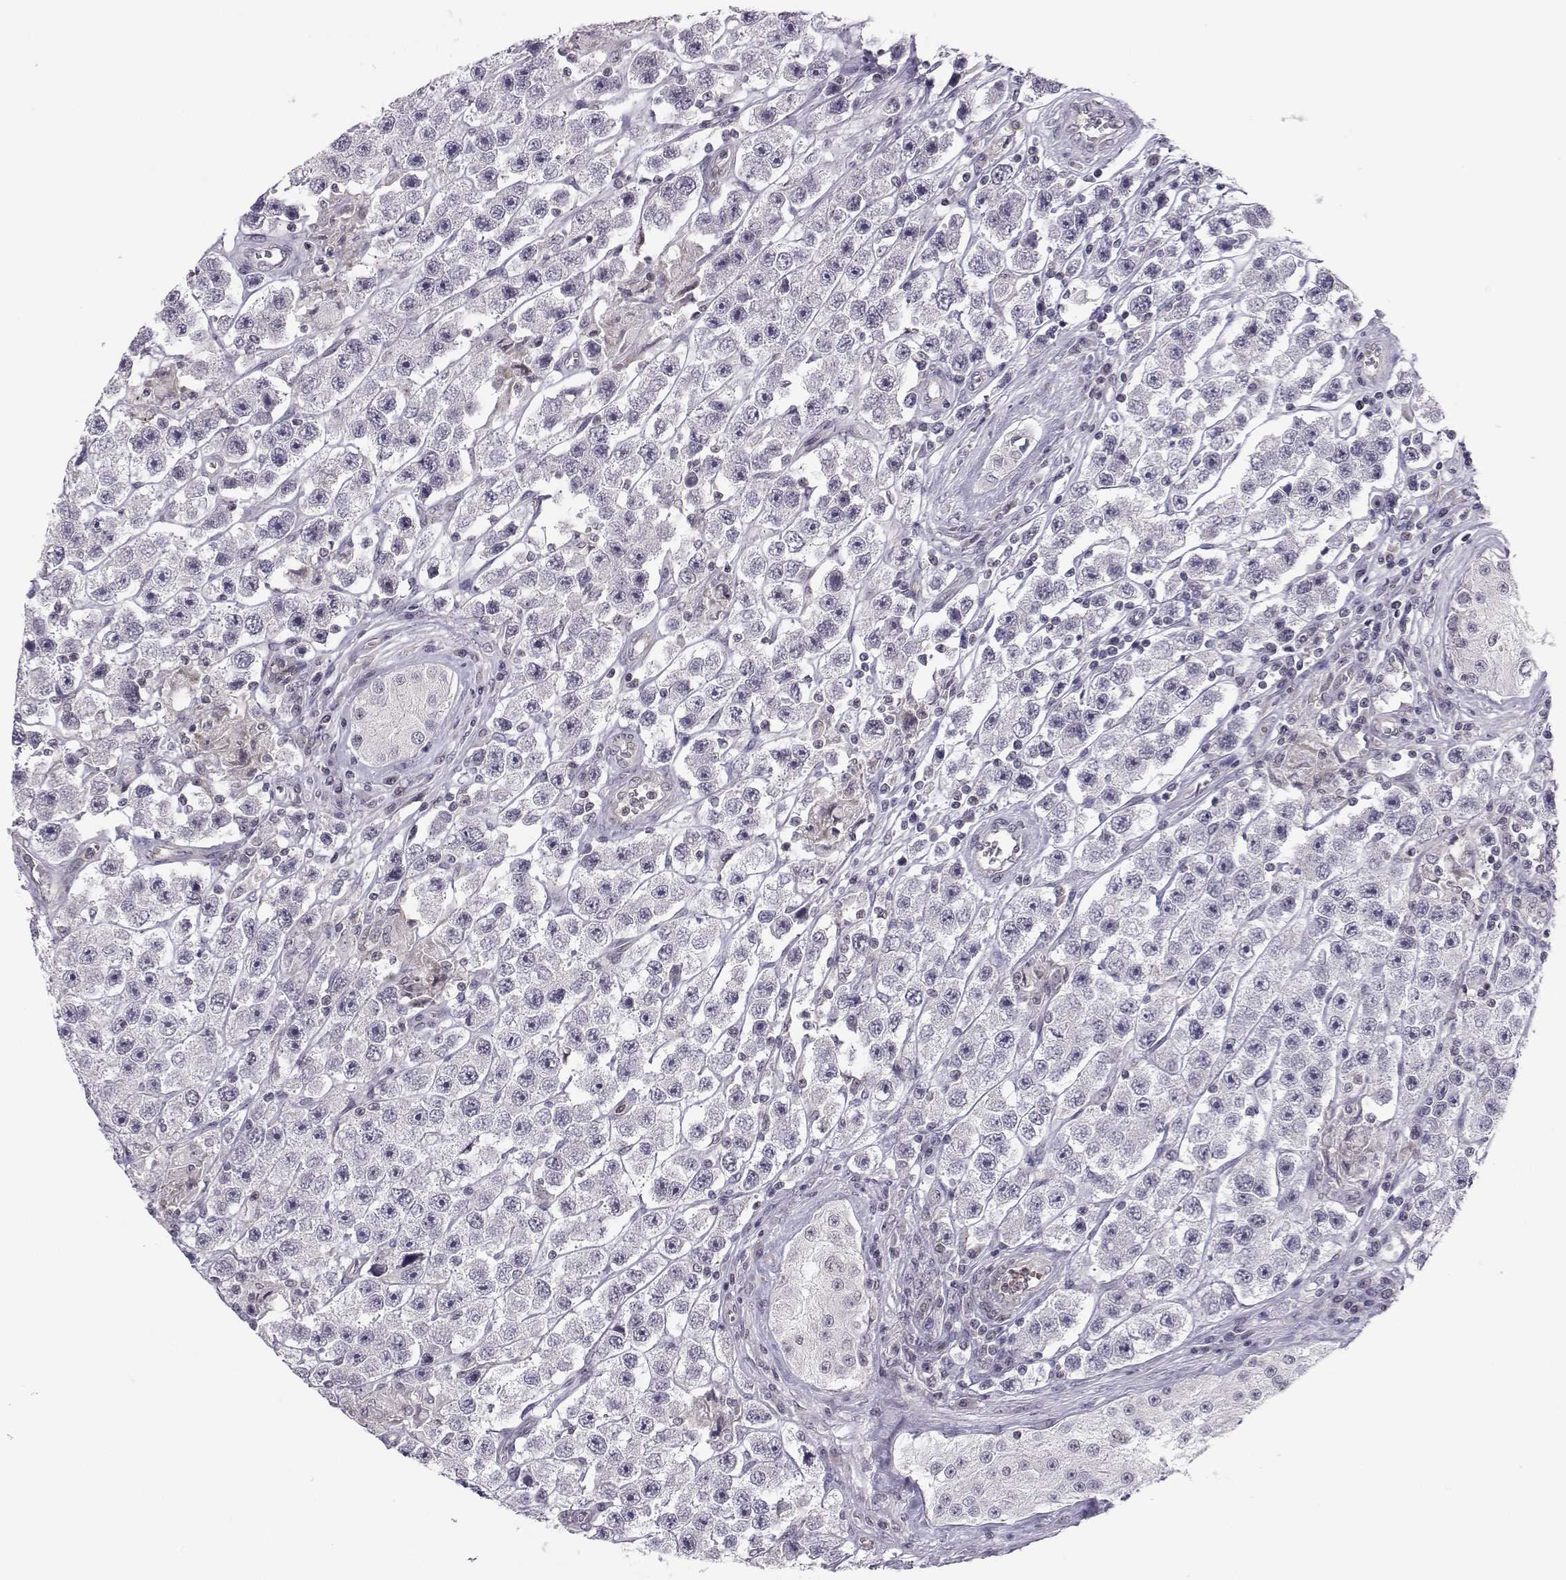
{"staining": {"intensity": "negative", "quantity": "none", "location": "none"}, "tissue": "testis cancer", "cell_type": "Tumor cells", "image_type": "cancer", "snomed": [{"axis": "morphology", "description": "Seminoma, NOS"}, {"axis": "topography", "description": "Testis"}], "caption": "DAB (3,3'-diaminobenzidine) immunohistochemical staining of testis cancer (seminoma) displays no significant positivity in tumor cells. (Brightfield microscopy of DAB (3,3'-diaminobenzidine) immunohistochemistry at high magnification).", "gene": "KIF13B", "patient": {"sex": "male", "age": 45}}